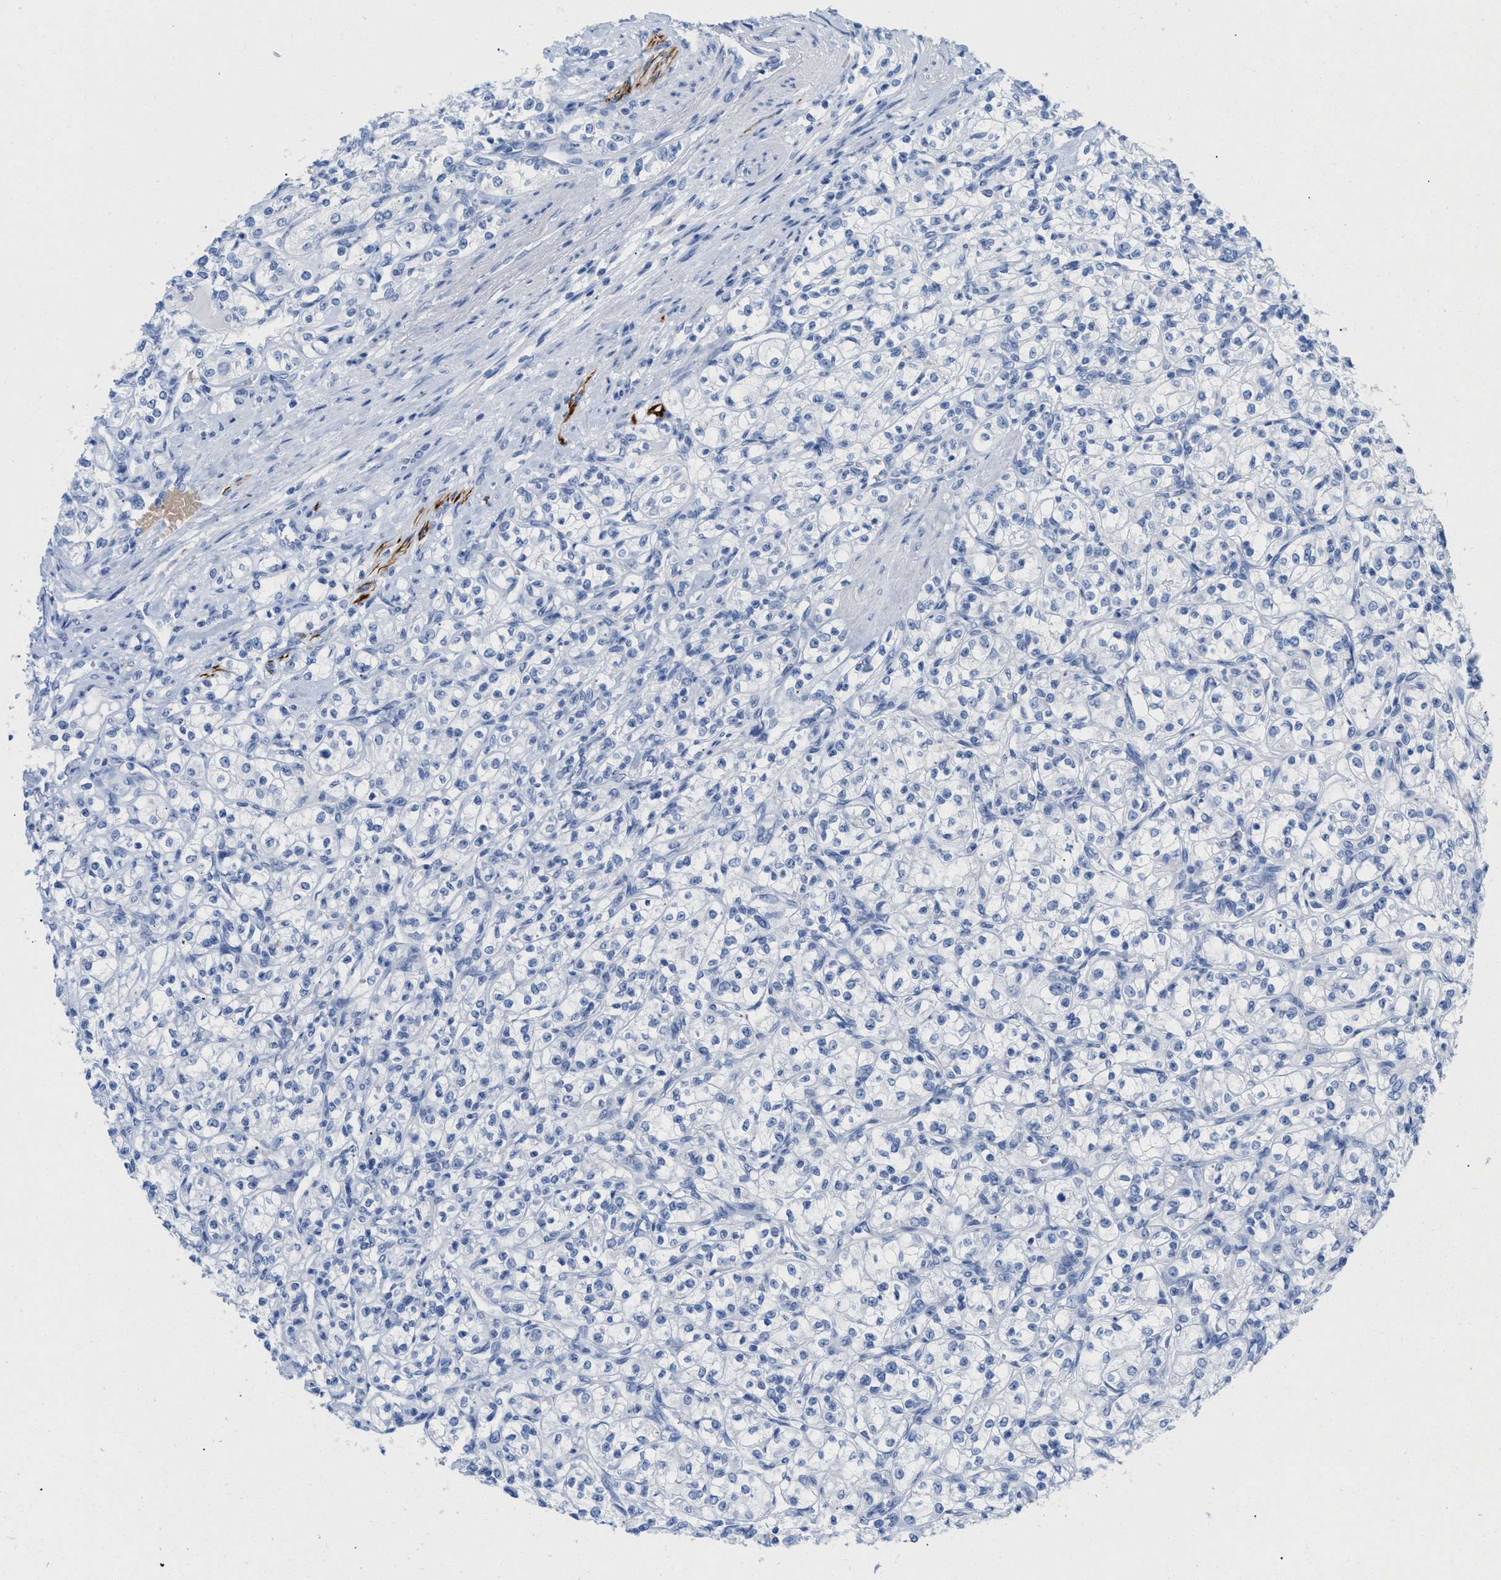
{"staining": {"intensity": "negative", "quantity": "none", "location": "none"}, "tissue": "renal cancer", "cell_type": "Tumor cells", "image_type": "cancer", "snomed": [{"axis": "morphology", "description": "Adenocarcinoma, NOS"}, {"axis": "topography", "description": "Kidney"}], "caption": "High power microscopy image of an immunohistochemistry micrograph of renal adenocarcinoma, revealing no significant positivity in tumor cells. The staining was performed using DAB to visualize the protein expression in brown, while the nuclei were stained in blue with hematoxylin (Magnification: 20x).", "gene": "ANKFN1", "patient": {"sex": "male", "age": 77}}